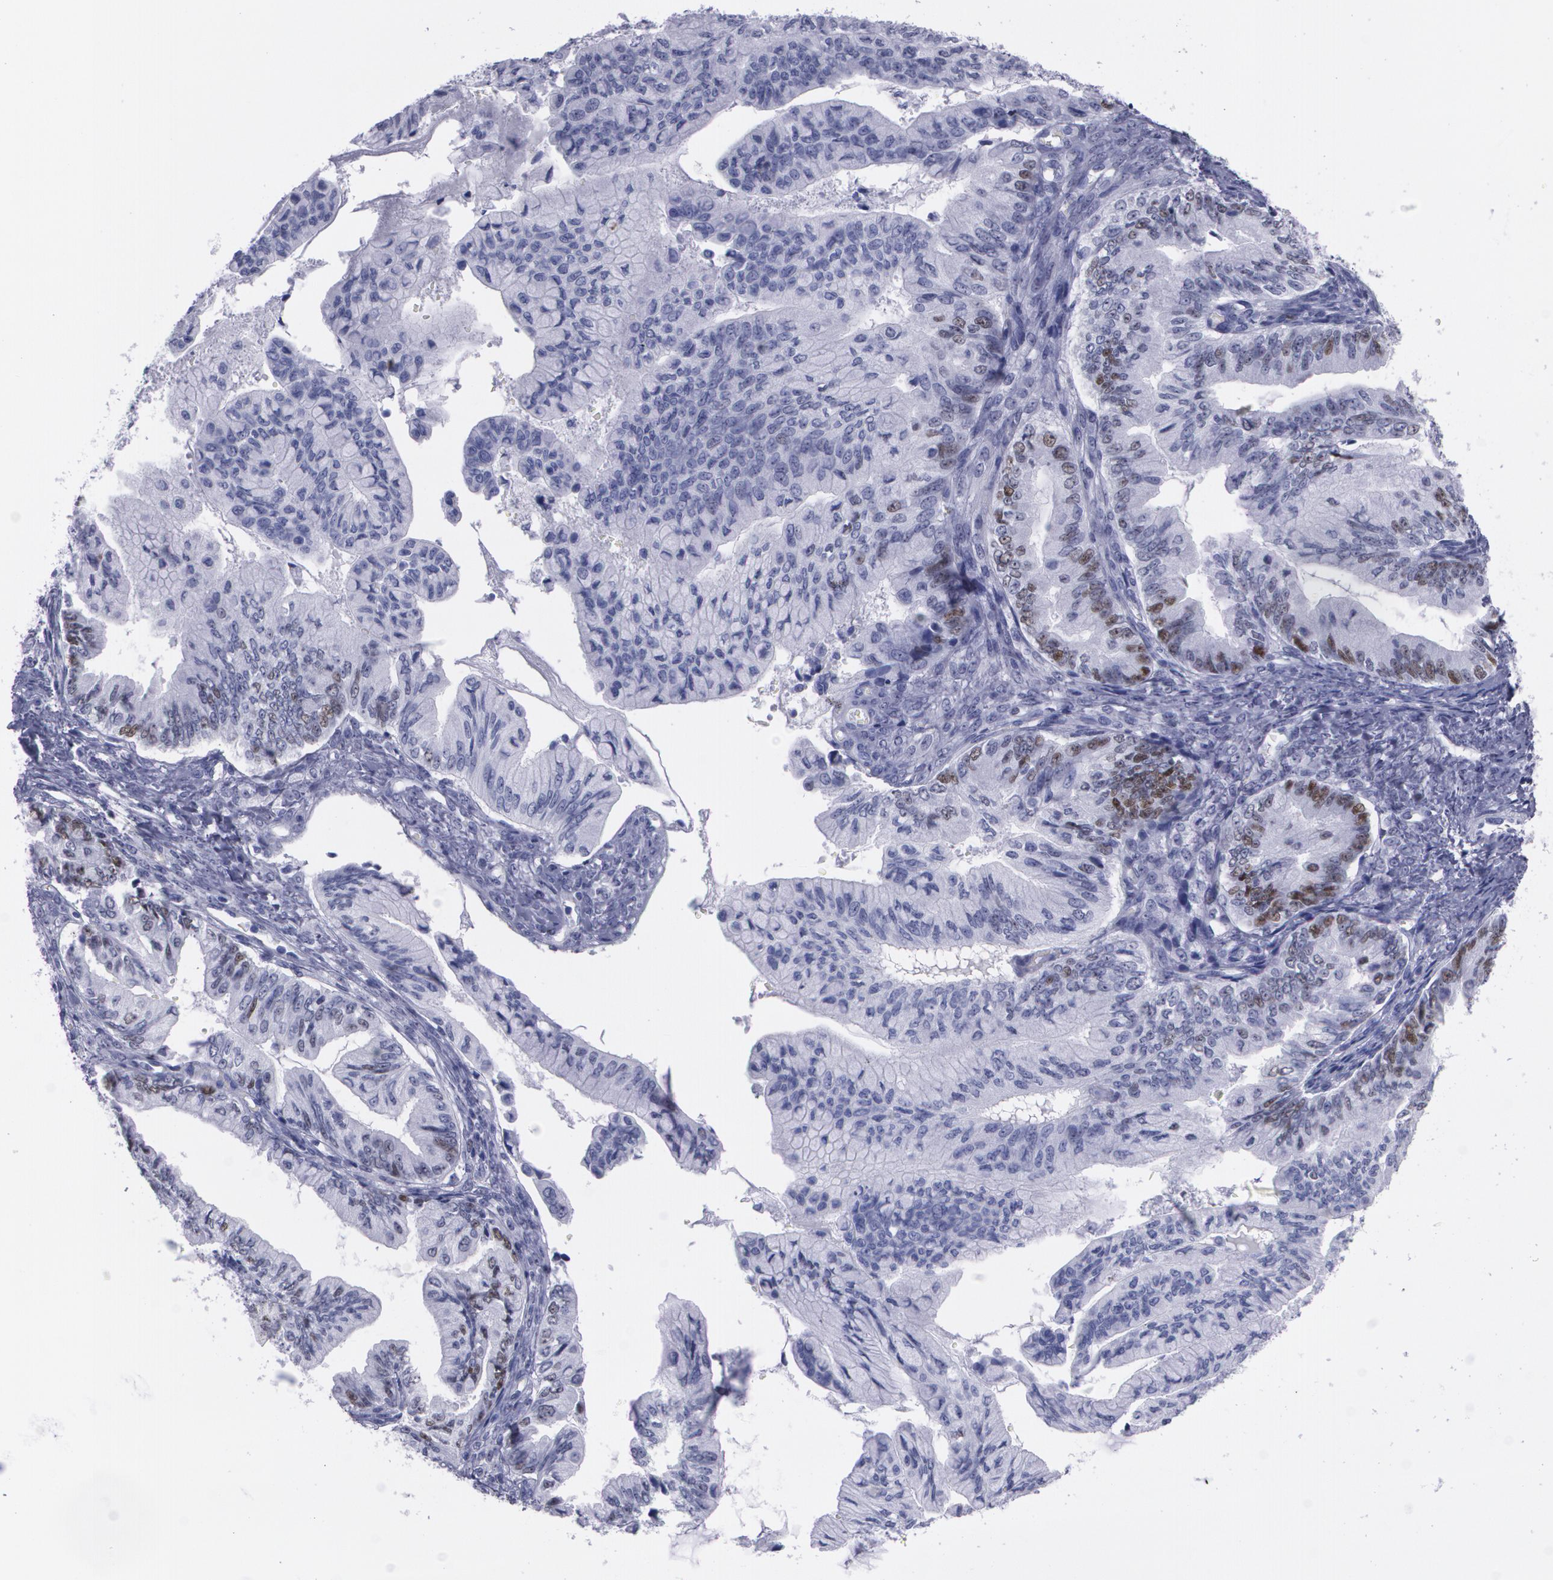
{"staining": {"intensity": "weak", "quantity": "<25%", "location": "nuclear"}, "tissue": "ovarian cancer", "cell_type": "Tumor cells", "image_type": "cancer", "snomed": [{"axis": "morphology", "description": "Cystadenocarcinoma, mucinous, NOS"}, {"axis": "topography", "description": "Ovary"}], "caption": "Immunohistochemistry photomicrograph of neoplastic tissue: ovarian cancer stained with DAB exhibits no significant protein positivity in tumor cells.", "gene": "TP53", "patient": {"sex": "female", "age": 36}}